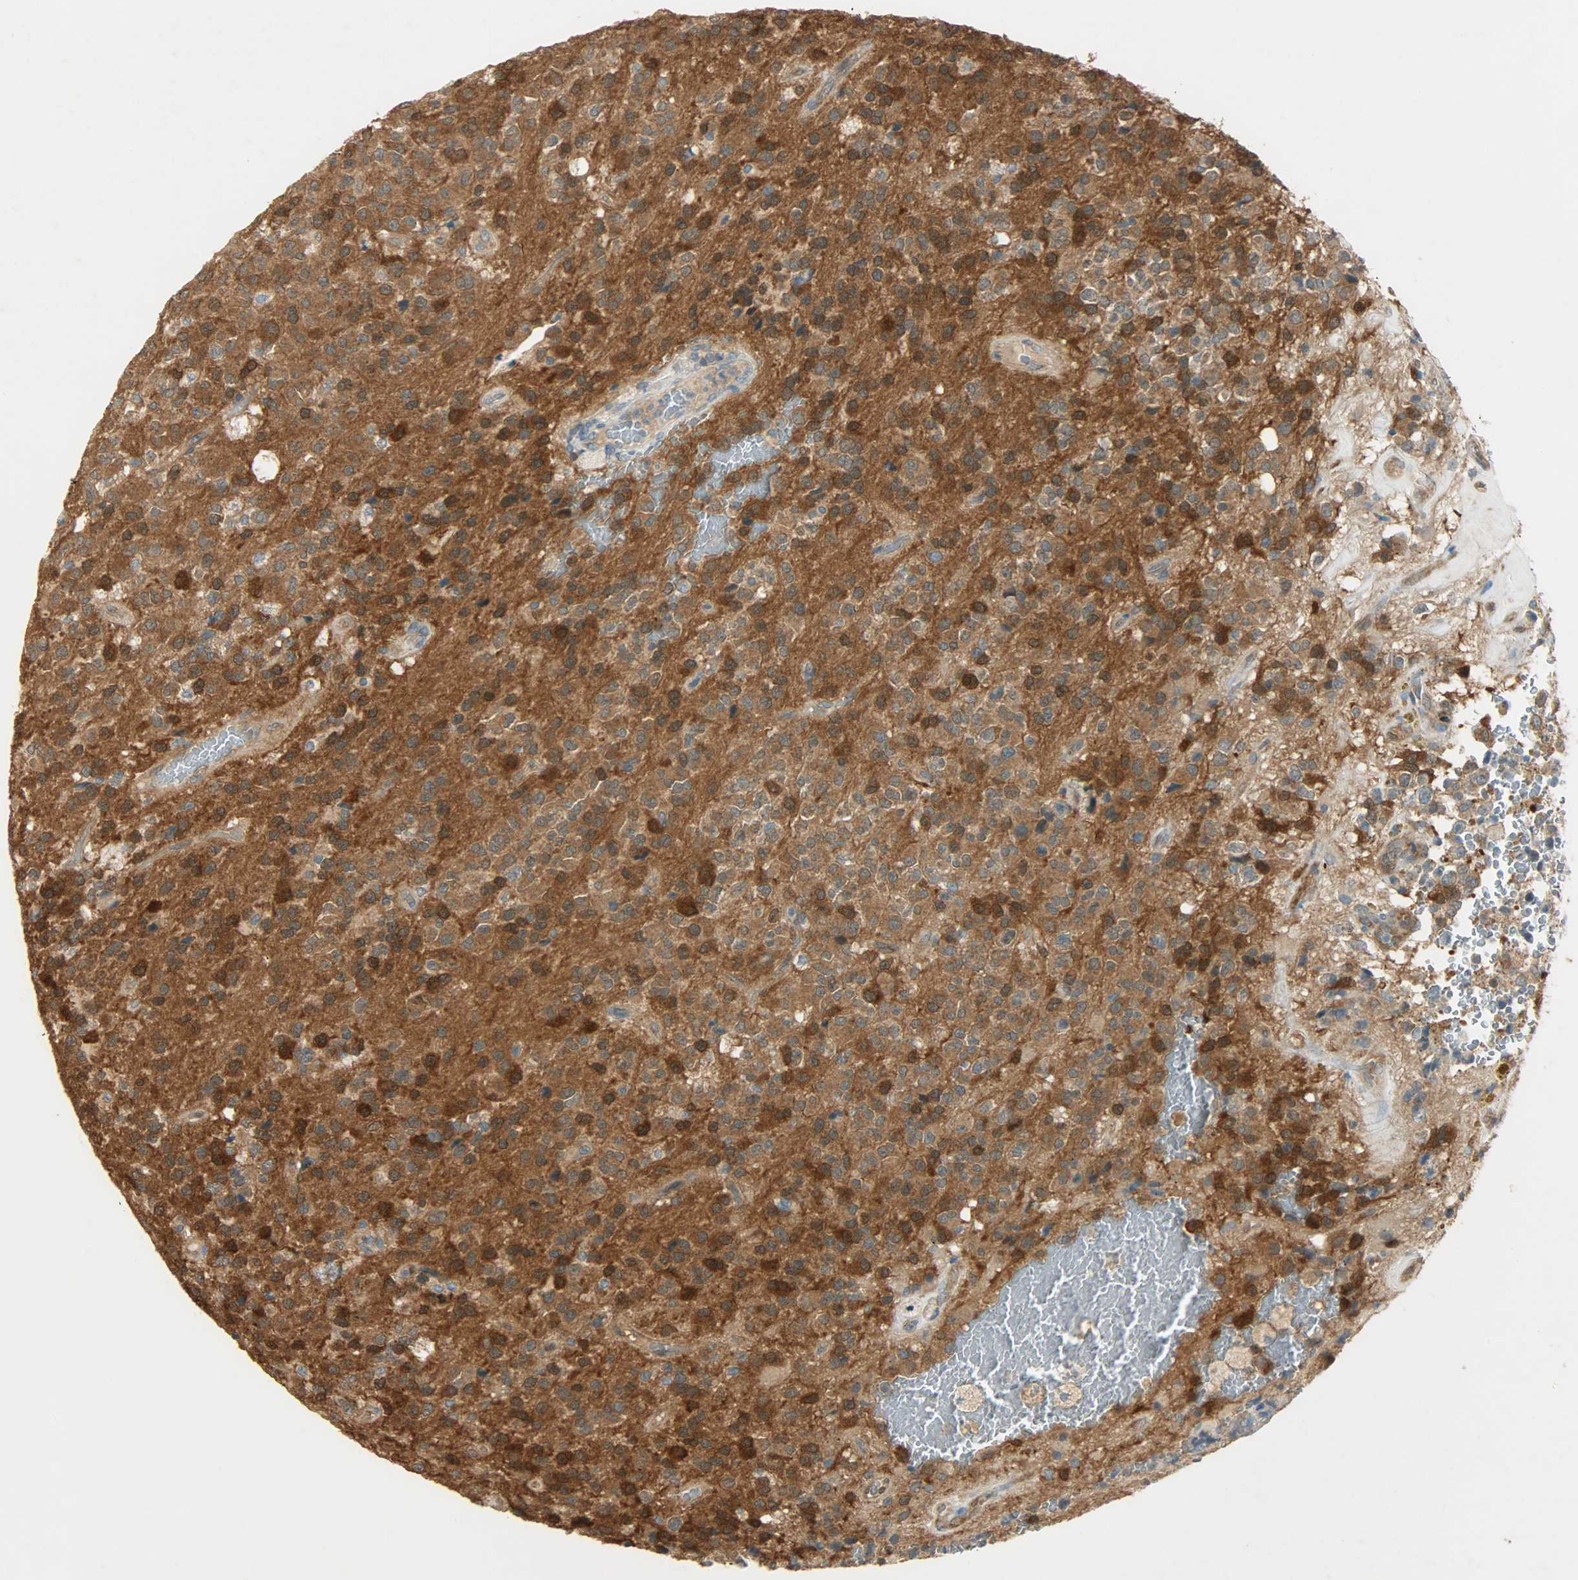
{"staining": {"intensity": "strong", "quantity": ">75%", "location": "cytoplasmic/membranous"}, "tissue": "glioma", "cell_type": "Tumor cells", "image_type": "cancer", "snomed": [{"axis": "morphology", "description": "Glioma, malignant, High grade"}, {"axis": "topography", "description": "pancreas cauda"}], "caption": "Protein expression analysis of human glioma reveals strong cytoplasmic/membranous expression in approximately >75% of tumor cells.", "gene": "TSC22D2", "patient": {"sex": "male", "age": 60}}